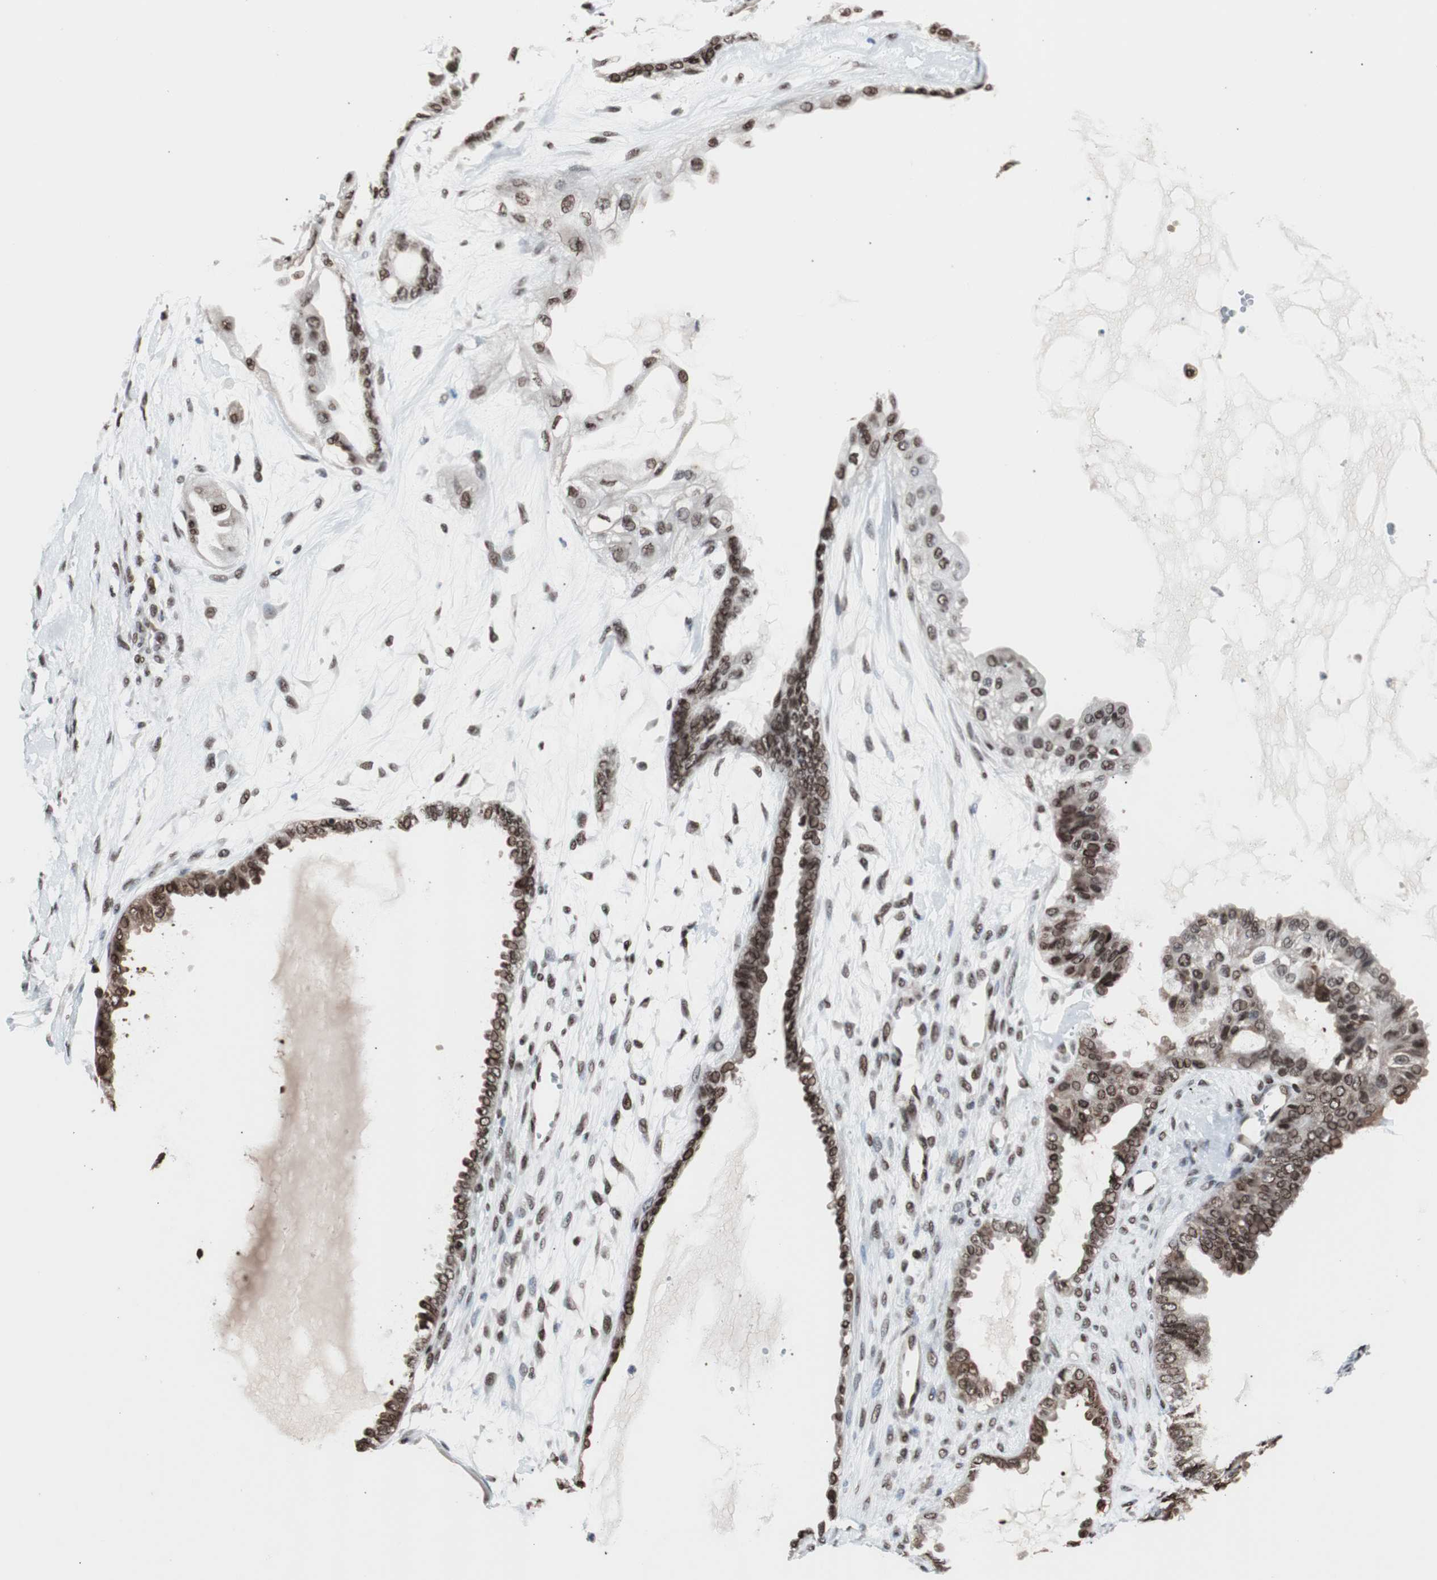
{"staining": {"intensity": "moderate", "quantity": ">75%", "location": "cytoplasmic/membranous,nuclear"}, "tissue": "ovarian cancer", "cell_type": "Tumor cells", "image_type": "cancer", "snomed": [{"axis": "morphology", "description": "Carcinoma, NOS"}, {"axis": "morphology", "description": "Carcinoma, endometroid"}, {"axis": "topography", "description": "Ovary"}], "caption": "About >75% of tumor cells in human endometroid carcinoma (ovarian) demonstrate moderate cytoplasmic/membranous and nuclear protein staining as visualized by brown immunohistochemical staining.", "gene": "POGZ", "patient": {"sex": "female", "age": 50}}